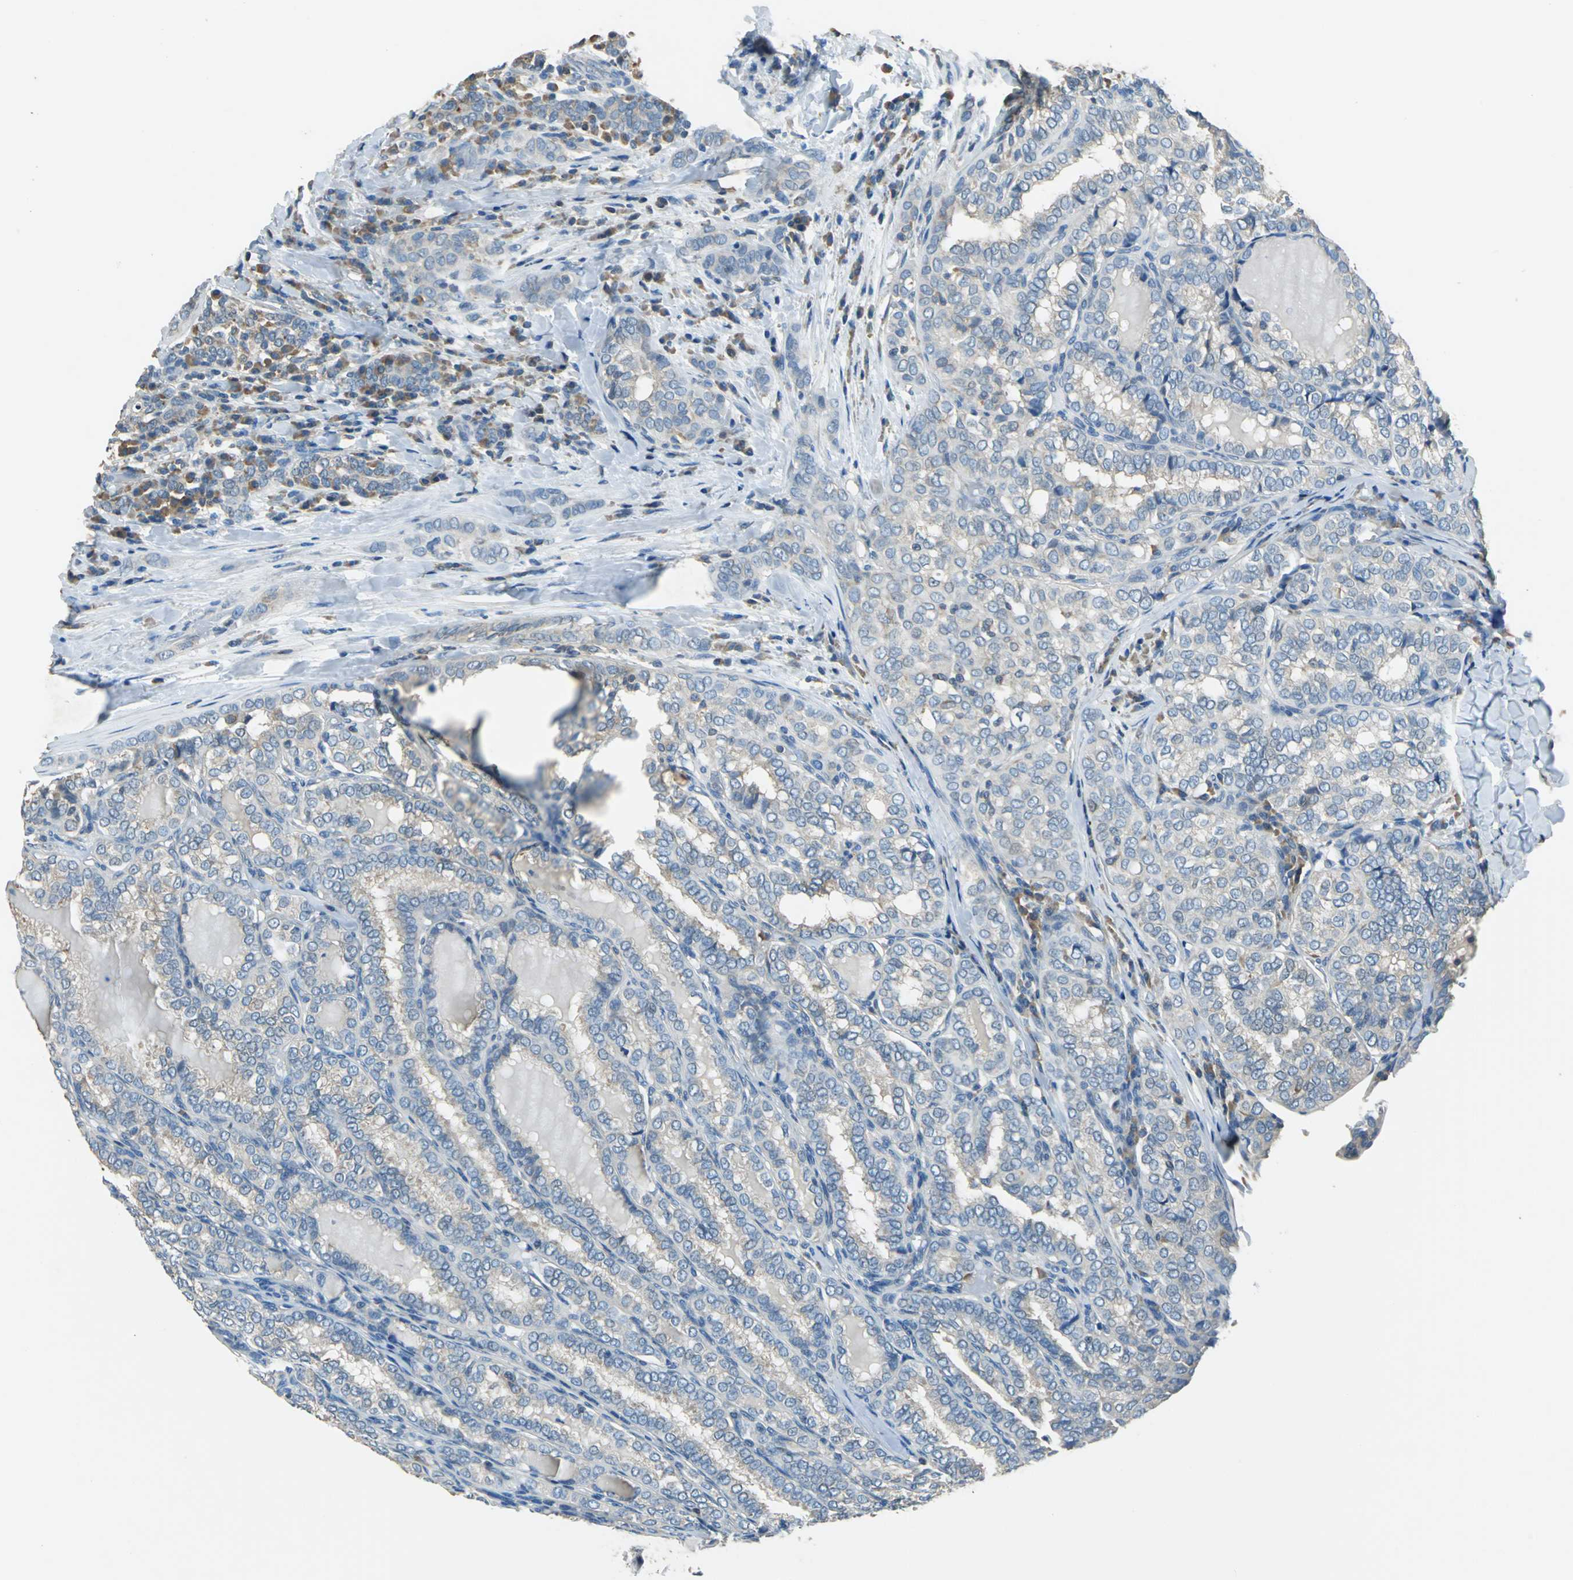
{"staining": {"intensity": "weak", "quantity": "<25%", "location": "cytoplasmic/membranous"}, "tissue": "thyroid cancer", "cell_type": "Tumor cells", "image_type": "cancer", "snomed": [{"axis": "morphology", "description": "Papillary adenocarcinoma, NOS"}, {"axis": "topography", "description": "Thyroid gland"}], "caption": "Tumor cells show no significant protein staining in thyroid cancer. (DAB immunohistochemistry (IHC) with hematoxylin counter stain).", "gene": "PRKCA", "patient": {"sex": "female", "age": 30}}